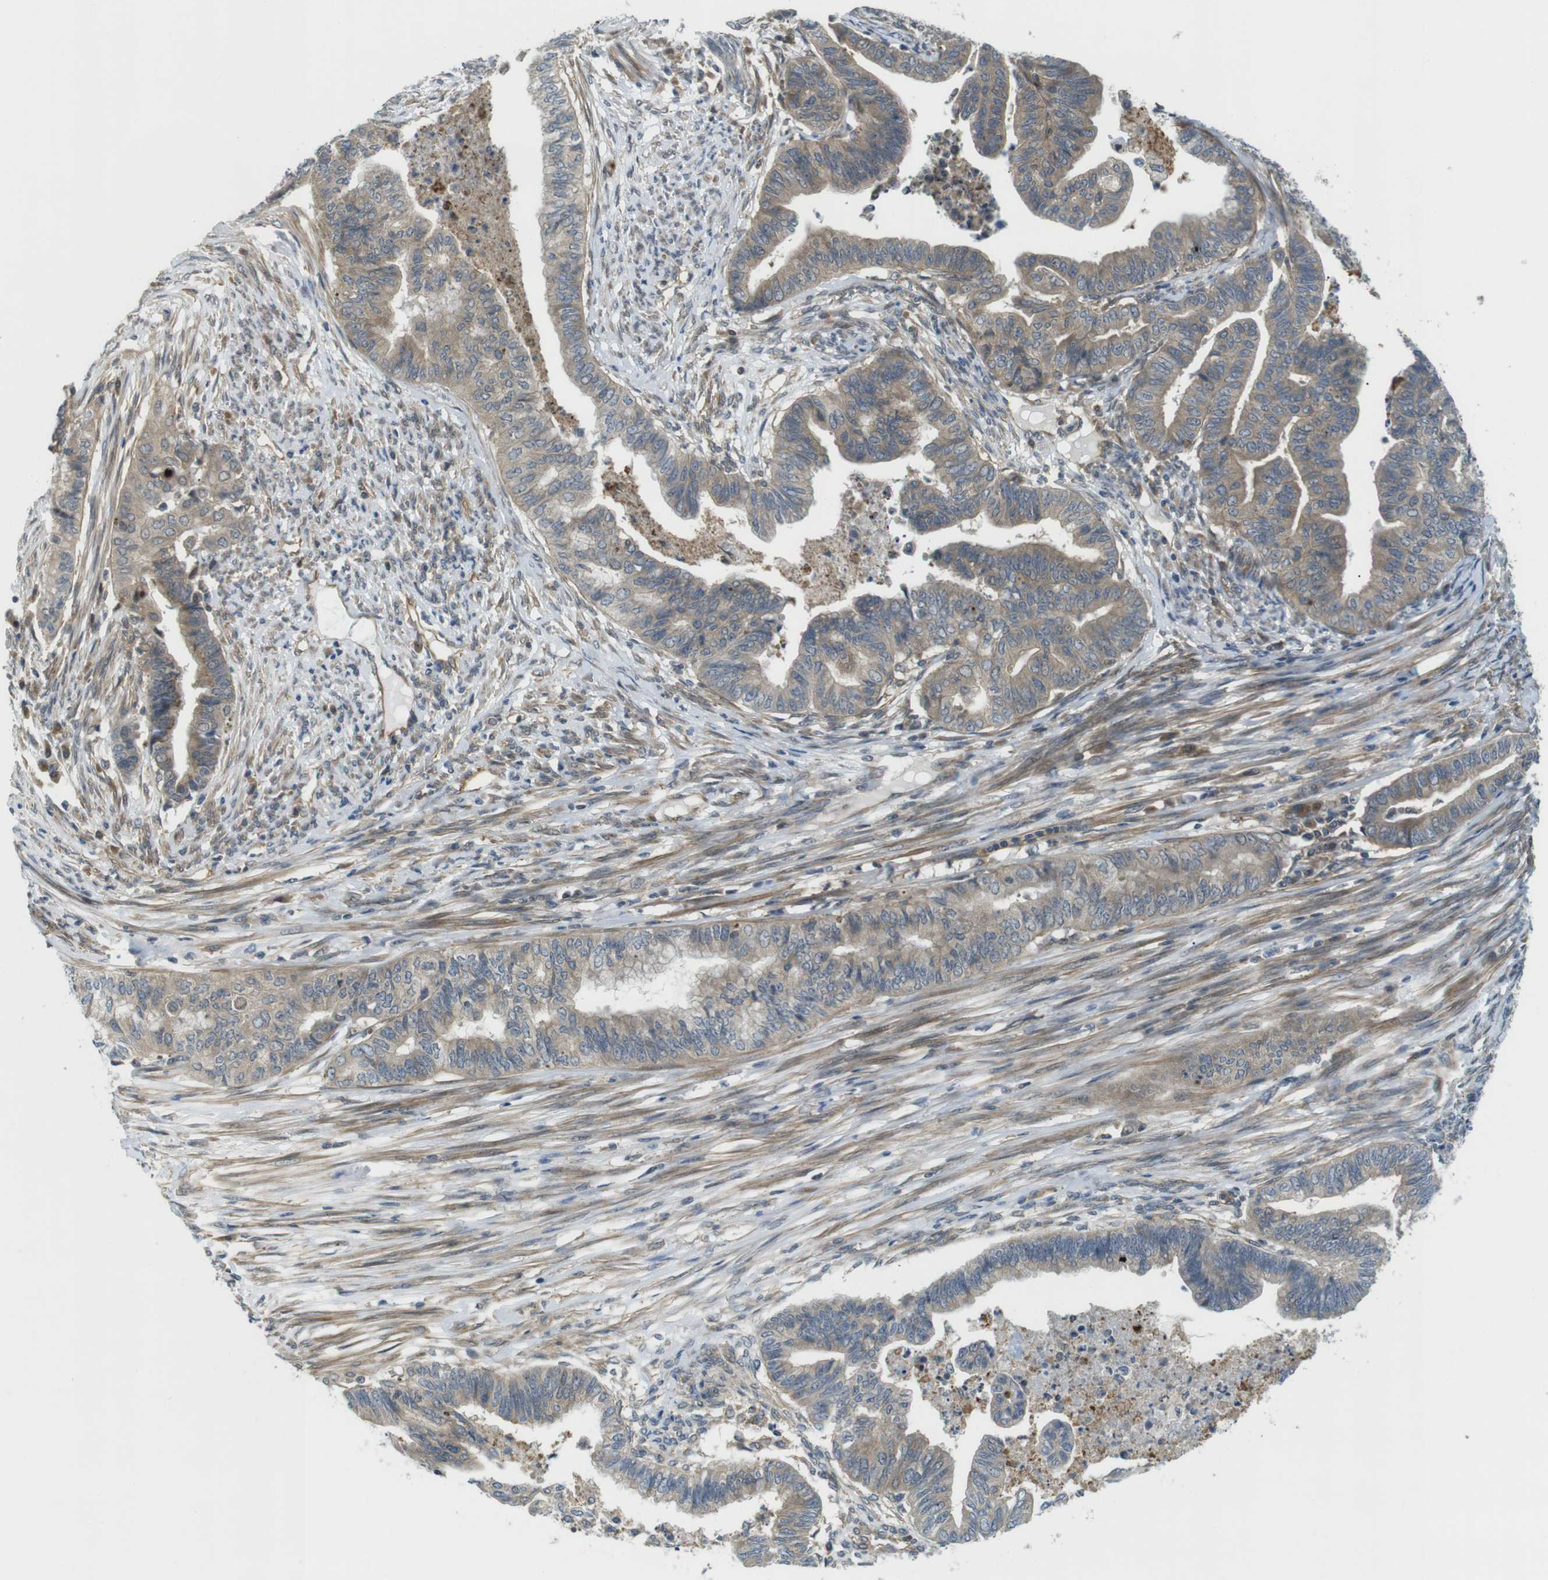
{"staining": {"intensity": "weak", "quantity": ">75%", "location": "cytoplasmic/membranous"}, "tissue": "endometrial cancer", "cell_type": "Tumor cells", "image_type": "cancer", "snomed": [{"axis": "morphology", "description": "Adenocarcinoma, NOS"}, {"axis": "topography", "description": "Endometrium"}], "caption": "IHC staining of endometrial adenocarcinoma, which displays low levels of weak cytoplasmic/membranous positivity in about >75% of tumor cells indicating weak cytoplasmic/membranous protein expression. The staining was performed using DAB (brown) for protein detection and nuclei were counterstained in hematoxylin (blue).", "gene": "TSC1", "patient": {"sex": "female", "age": 79}}